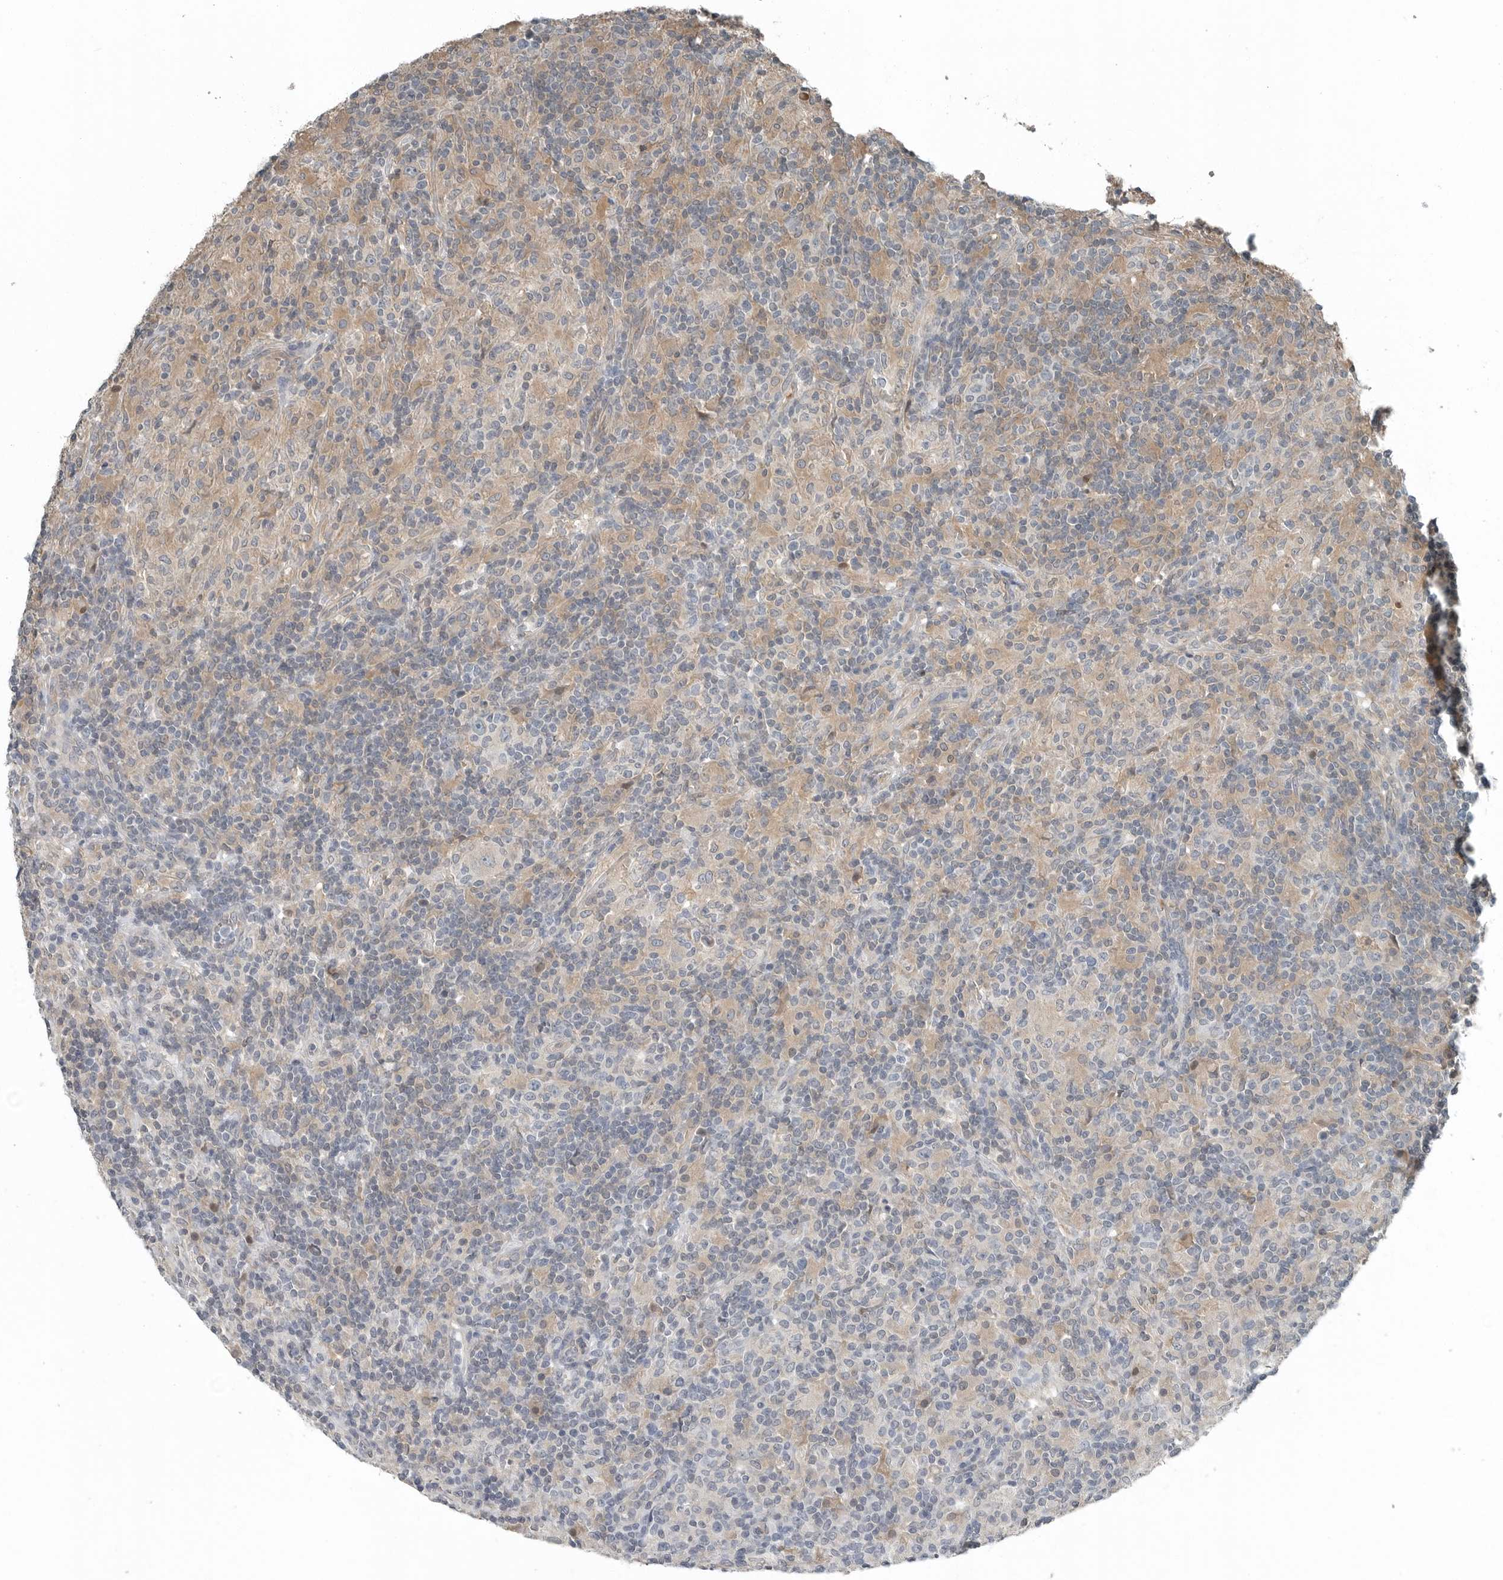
{"staining": {"intensity": "negative", "quantity": "none", "location": "none"}, "tissue": "lymphoma", "cell_type": "Tumor cells", "image_type": "cancer", "snomed": [{"axis": "morphology", "description": "Hodgkin's disease, NOS"}, {"axis": "topography", "description": "Lymph node"}], "caption": "The histopathology image reveals no significant positivity in tumor cells of lymphoma.", "gene": "KYAT1", "patient": {"sex": "male", "age": 70}}